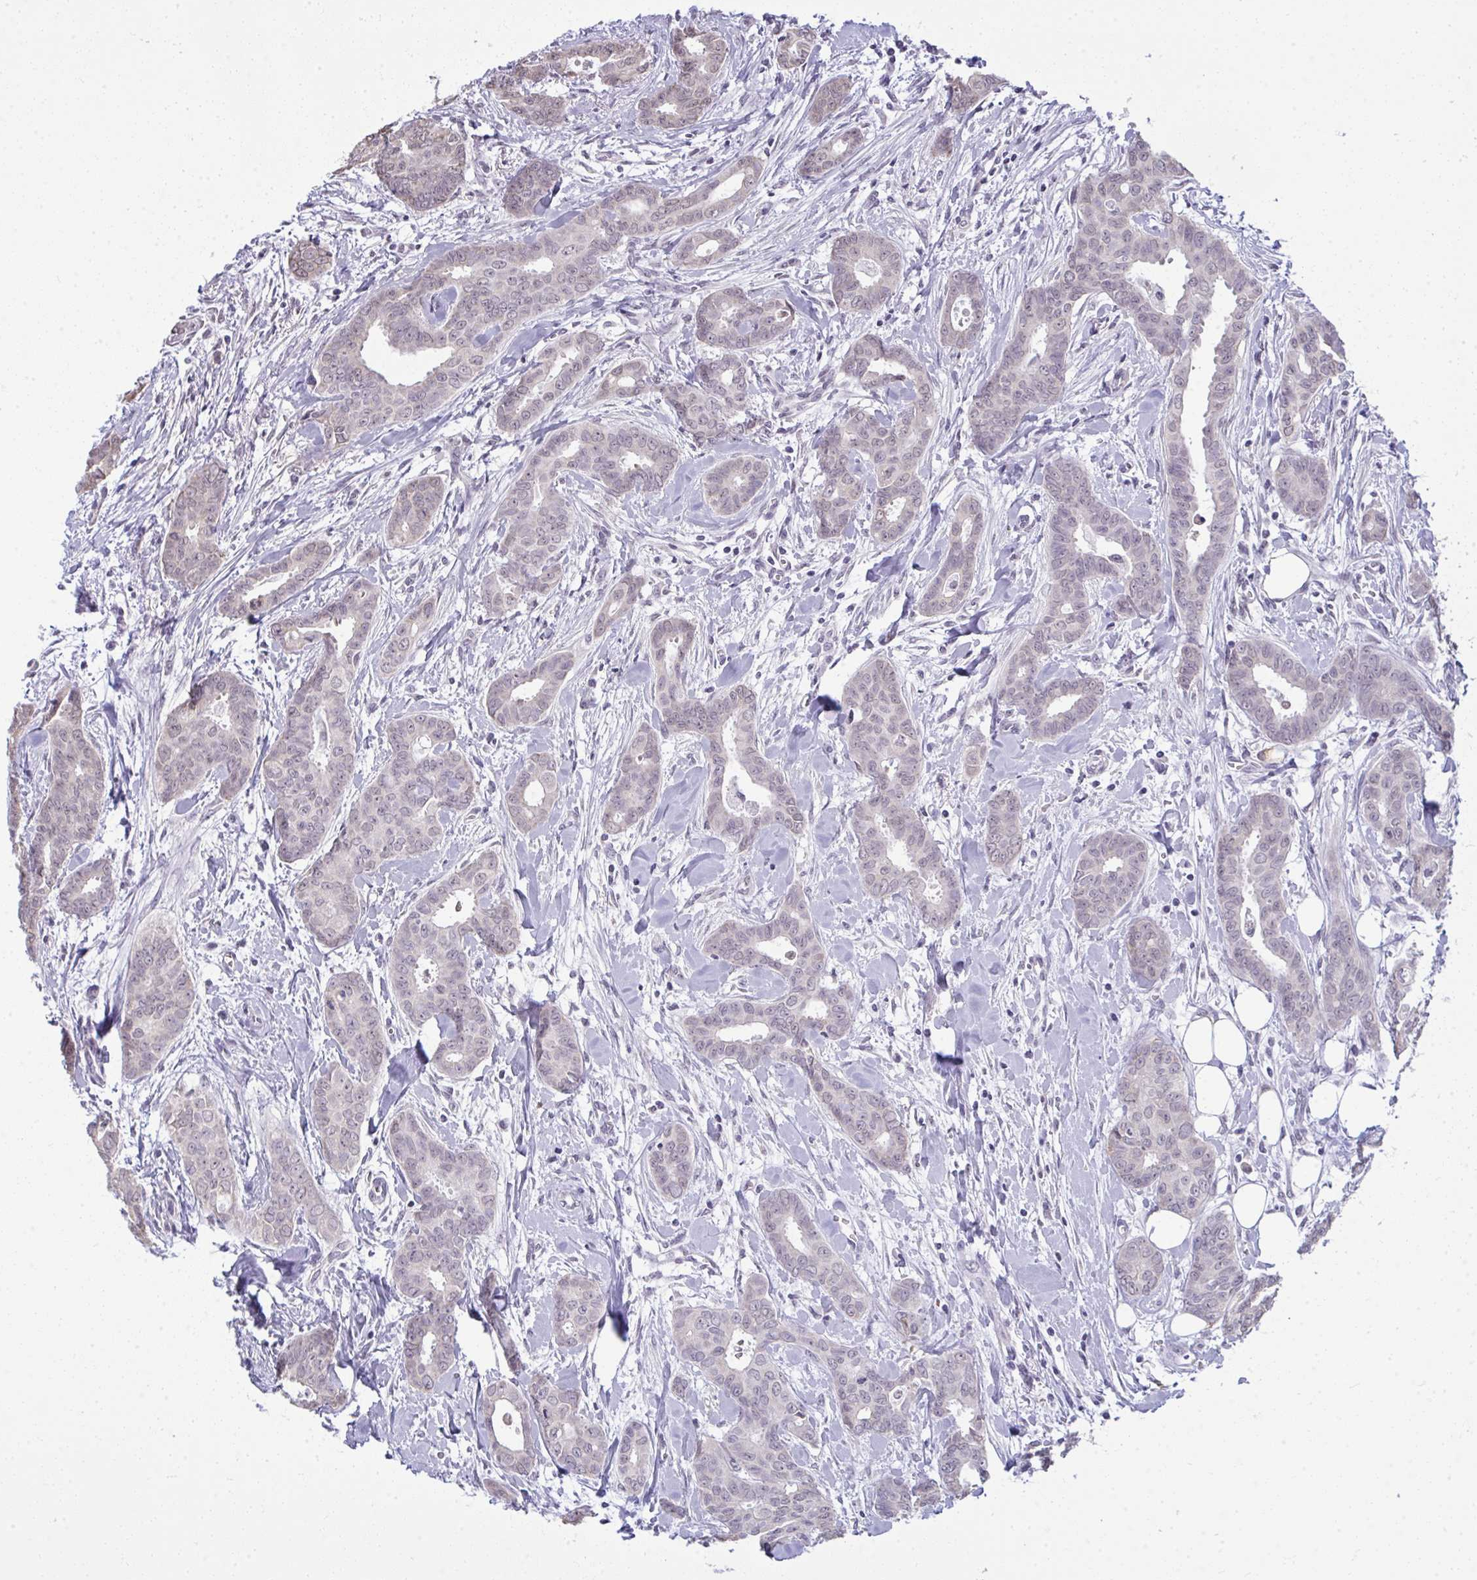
{"staining": {"intensity": "negative", "quantity": "none", "location": "none"}, "tissue": "breast cancer", "cell_type": "Tumor cells", "image_type": "cancer", "snomed": [{"axis": "morphology", "description": "Duct carcinoma"}, {"axis": "topography", "description": "Breast"}], "caption": "Immunohistochemical staining of infiltrating ductal carcinoma (breast) exhibits no significant staining in tumor cells. (Immunohistochemistry, brightfield microscopy, high magnification).", "gene": "NPPA", "patient": {"sex": "female", "age": 45}}